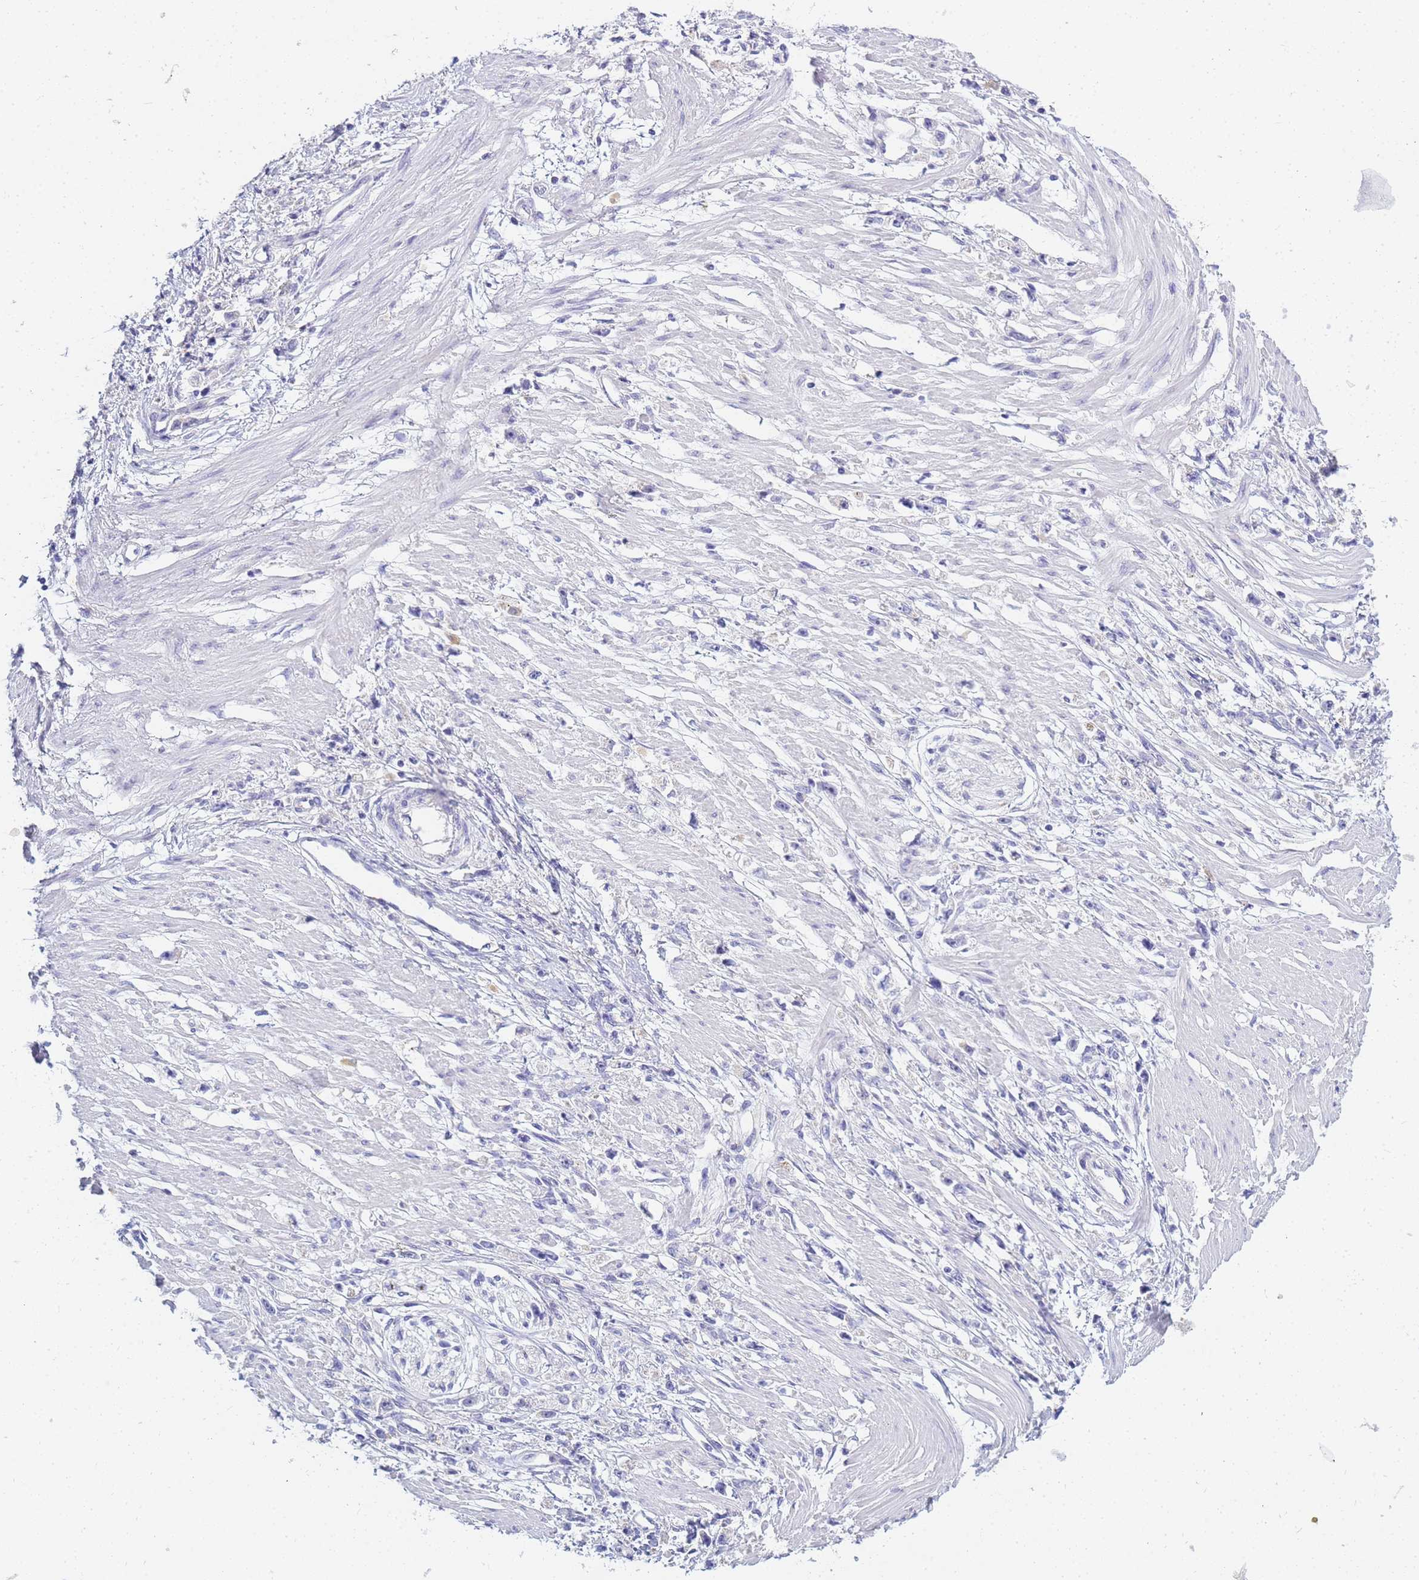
{"staining": {"intensity": "negative", "quantity": "none", "location": "none"}, "tissue": "stomach cancer", "cell_type": "Tumor cells", "image_type": "cancer", "snomed": [{"axis": "morphology", "description": "Adenocarcinoma, NOS"}, {"axis": "topography", "description": "Stomach"}], "caption": "Stomach adenocarcinoma was stained to show a protein in brown. There is no significant staining in tumor cells.", "gene": "B3GNT8", "patient": {"sex": "female", "age": 59}}